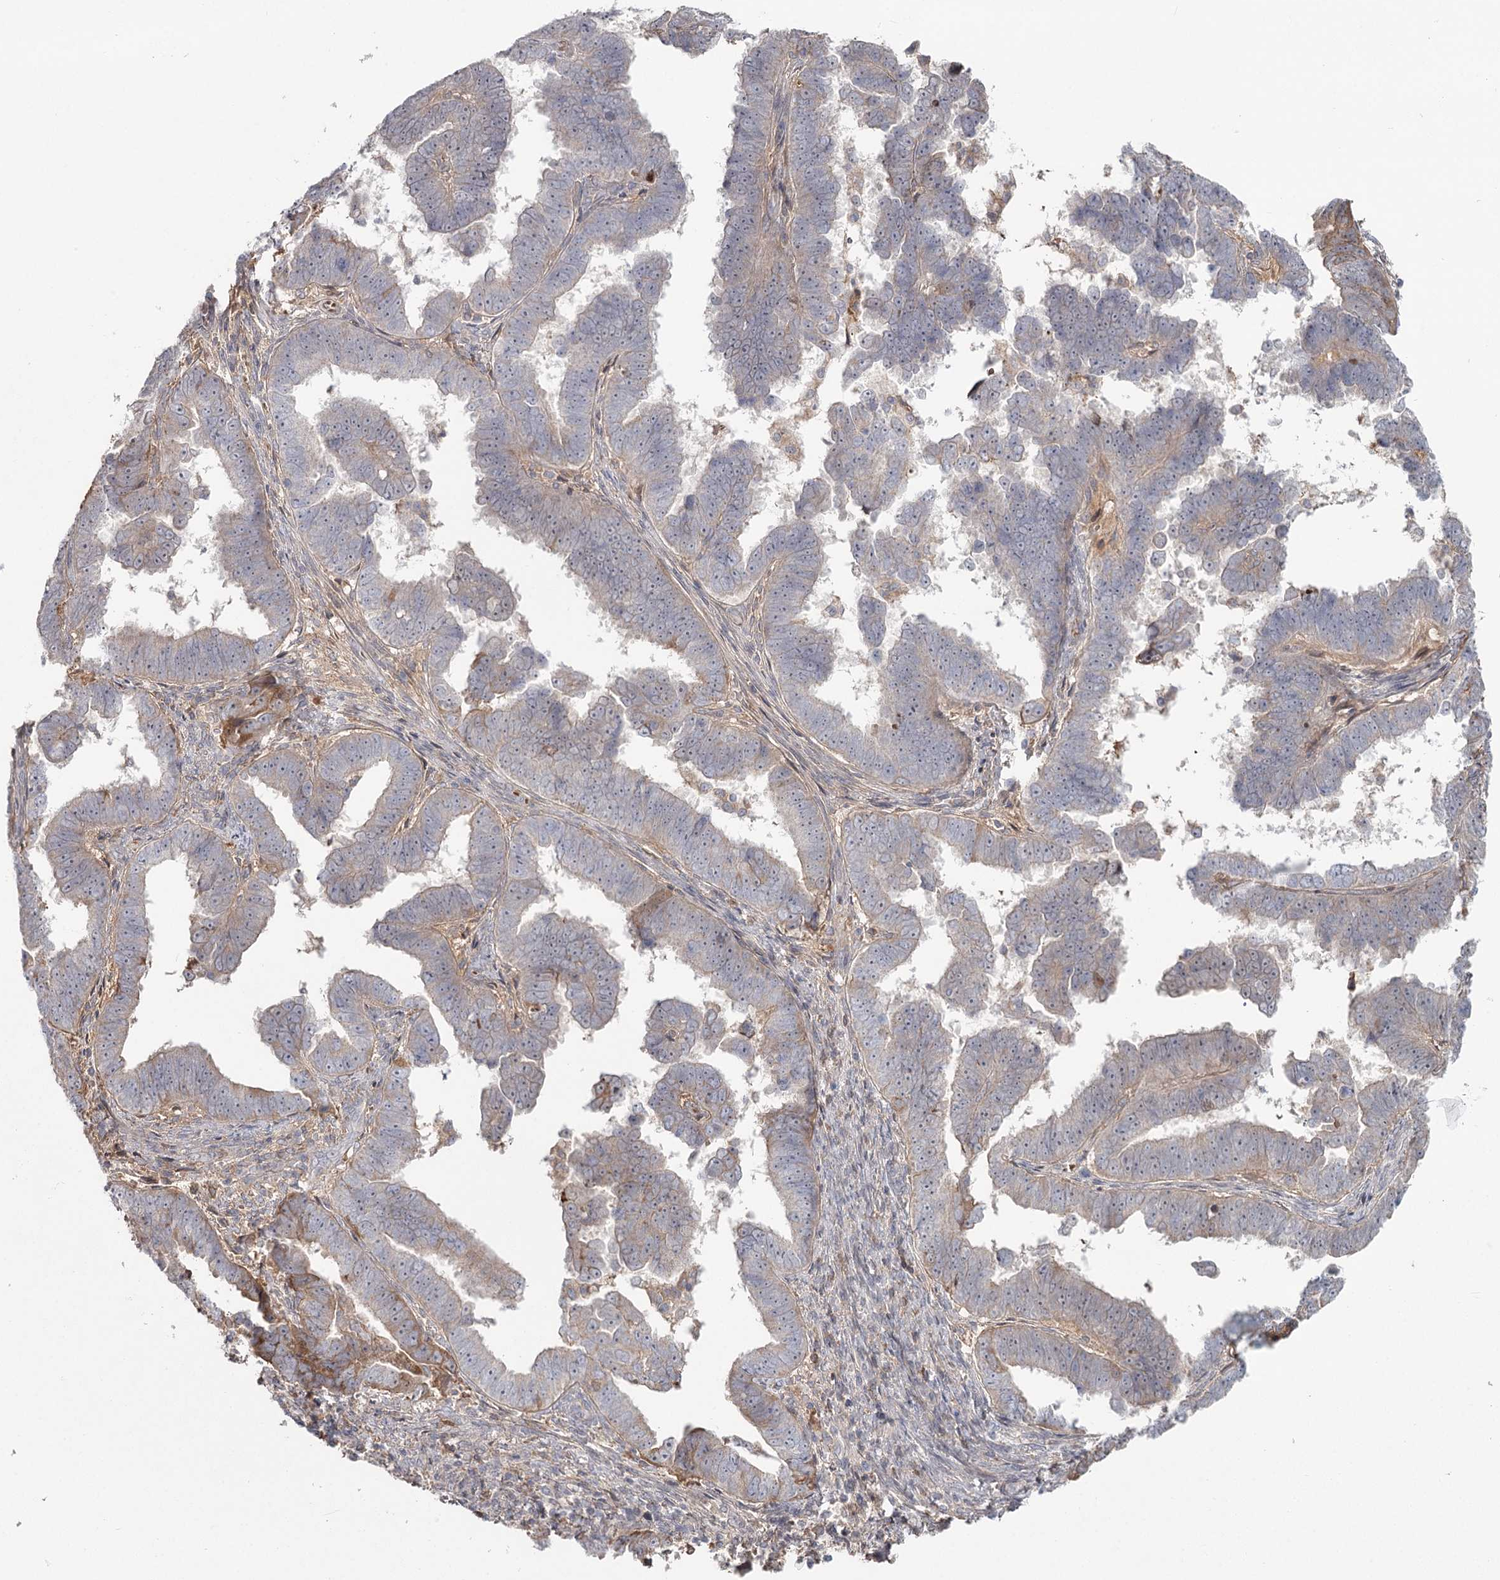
{"staining": {"intensity": "moderate", "quantity": "<25%", "location": "cytoplasmic/membranous"}, "tissue": "endometrial cancer", "cell_type": "Tumor cells", "image_type": "cancer", "snomed": [{"axis": "morphology", "description": "Adenocarcinoma, NOS"}, {"axis": "topography", "description": "Endometrium"}], "caption": "Adenocarcinoma (endometrial) stained with IHC exhibits moderate cytoplasmic/membranous expression in approximately <25% of tumor cells.", "gene": "DHRS9", "patient": {"sex": "female", "age": 75}}